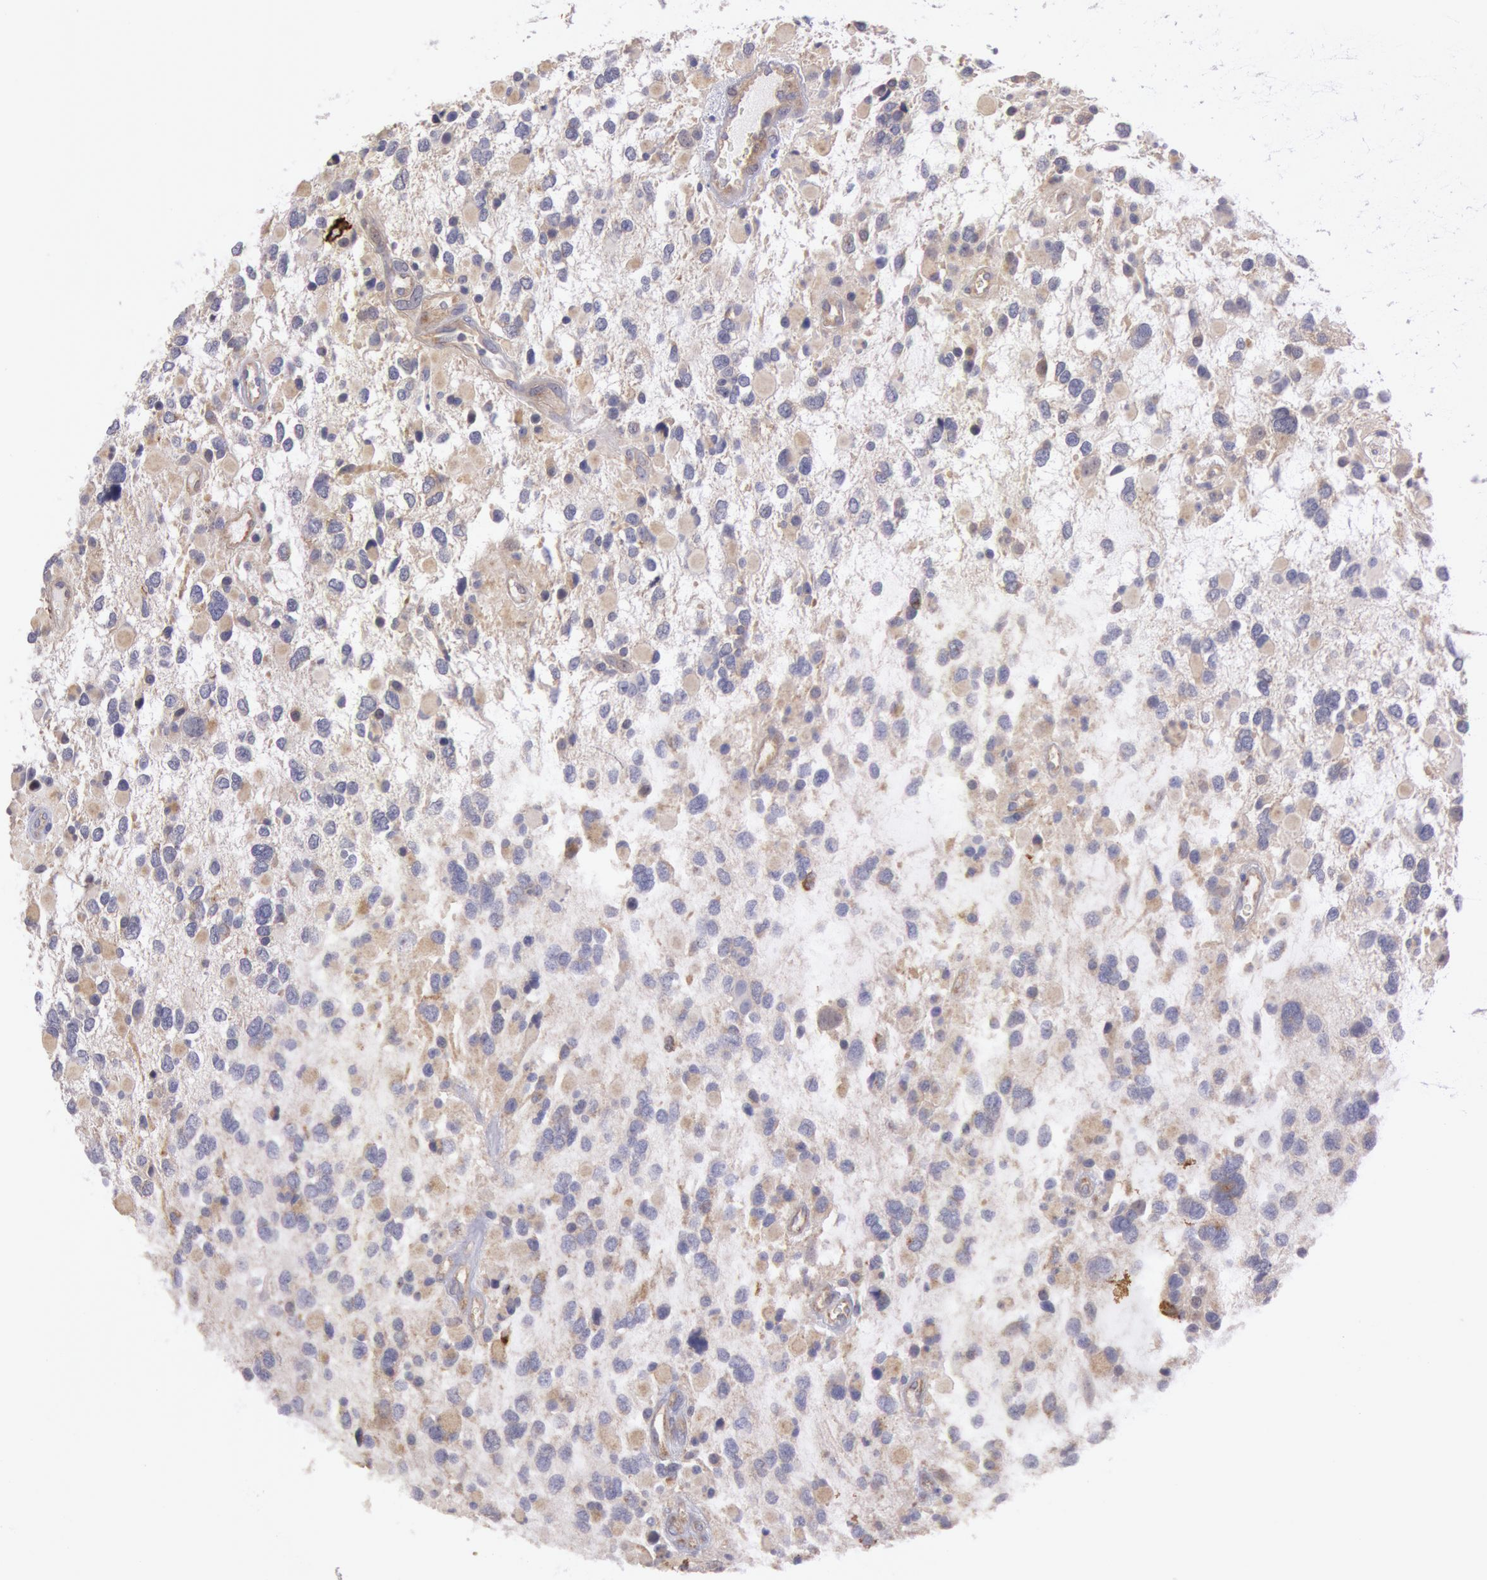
{"staining": {"intensity": "negative", "quantity": "none", "location": "none"}, "tissue": "glioma", "cell_type": "Tumor cells", "image_type": "cancer", "snomed": [{"axis": "morphology", "description": "Glioma, malignant, High grade"}, {"axis": "topography", "description": "Brain"}], "caption": "The photomicrograph displays no significant positivity in tumor cells of malignant high-grade glioma.", "gene": "AMOTL1", "patient": {"sex": "female", "age": 37}}